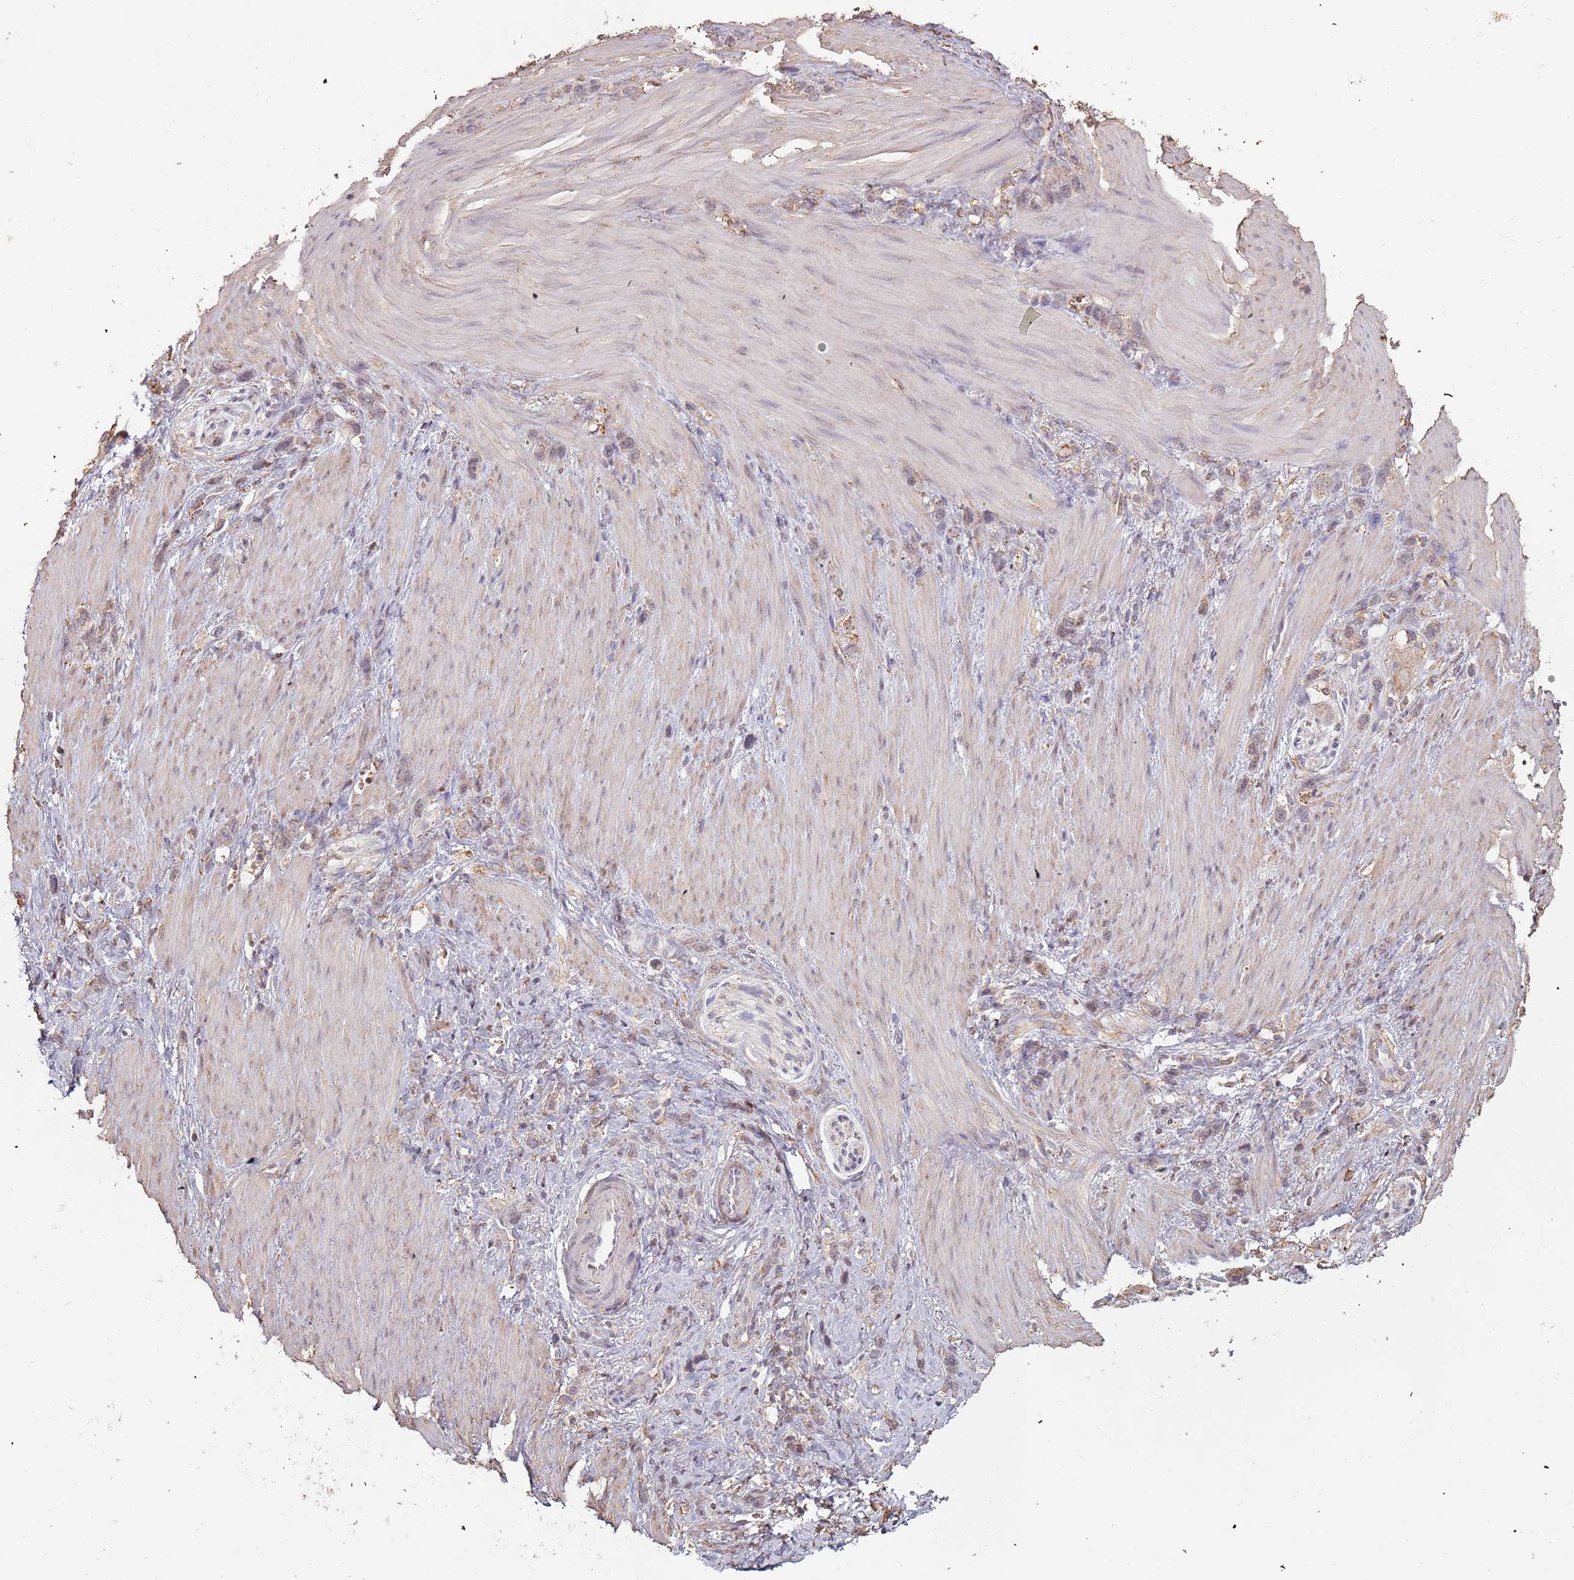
{"staining": {"intensity": "weak", "quantity": "<25%", "location": "cytoplasmic/membranous"}, "tissue": "stomach cancer", "cell_type": "Tumor cells", "image_type": "cancer", "snomed": [{"axis": "morphology", "description": "Adenocarcinoma, NOS"}, {"axis": "topography", "description": "Stomach"}], "caption": "High magnification brightfield microscopy of stomach cancer stained with DAB (brown) and counterstained with hematoxylin (blue): tumor cells show no significant staining.", "gene": "ATOSB", "patient": {"sex": "female", "age": 65}}